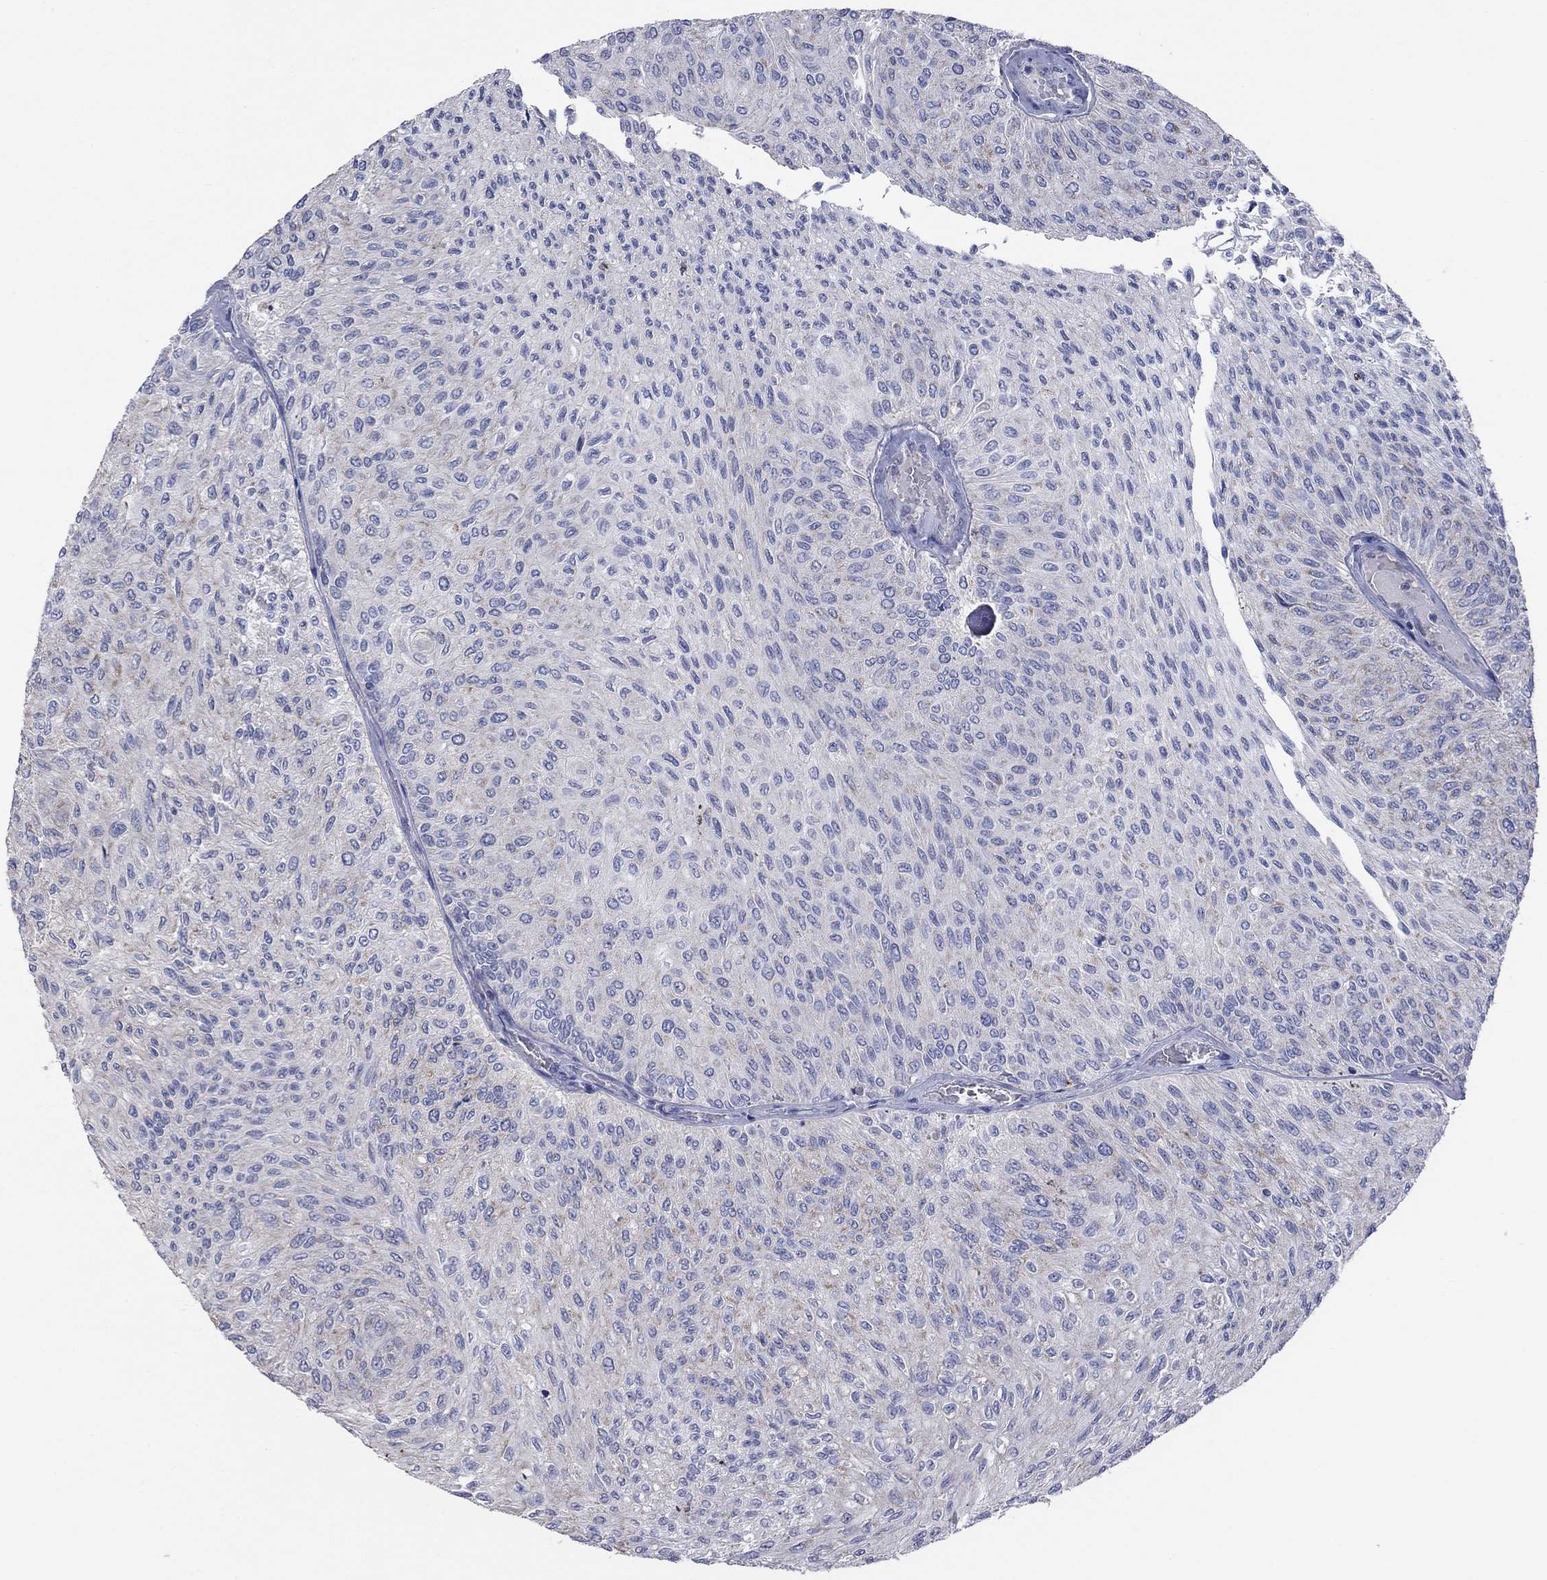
{"staining": {"intensity": "negative", "quantity": "none", "location": "none"}, "tissue": "urothelial cancer", "cell_type": "Tumor cells", "image_type": "cancer", "snomed": [{"axis": "morphology", "description": "Urothelial carcinoma, Low grade"}, {"axis": "topography", "description": "Urinary bladder"}], "caption": "Immunohistochemical staining of human urothelial cancer reveals no significant positivity in tumor cells.", "gene": "CLVS1", "patient": {"sex": "male", "age": 78}}